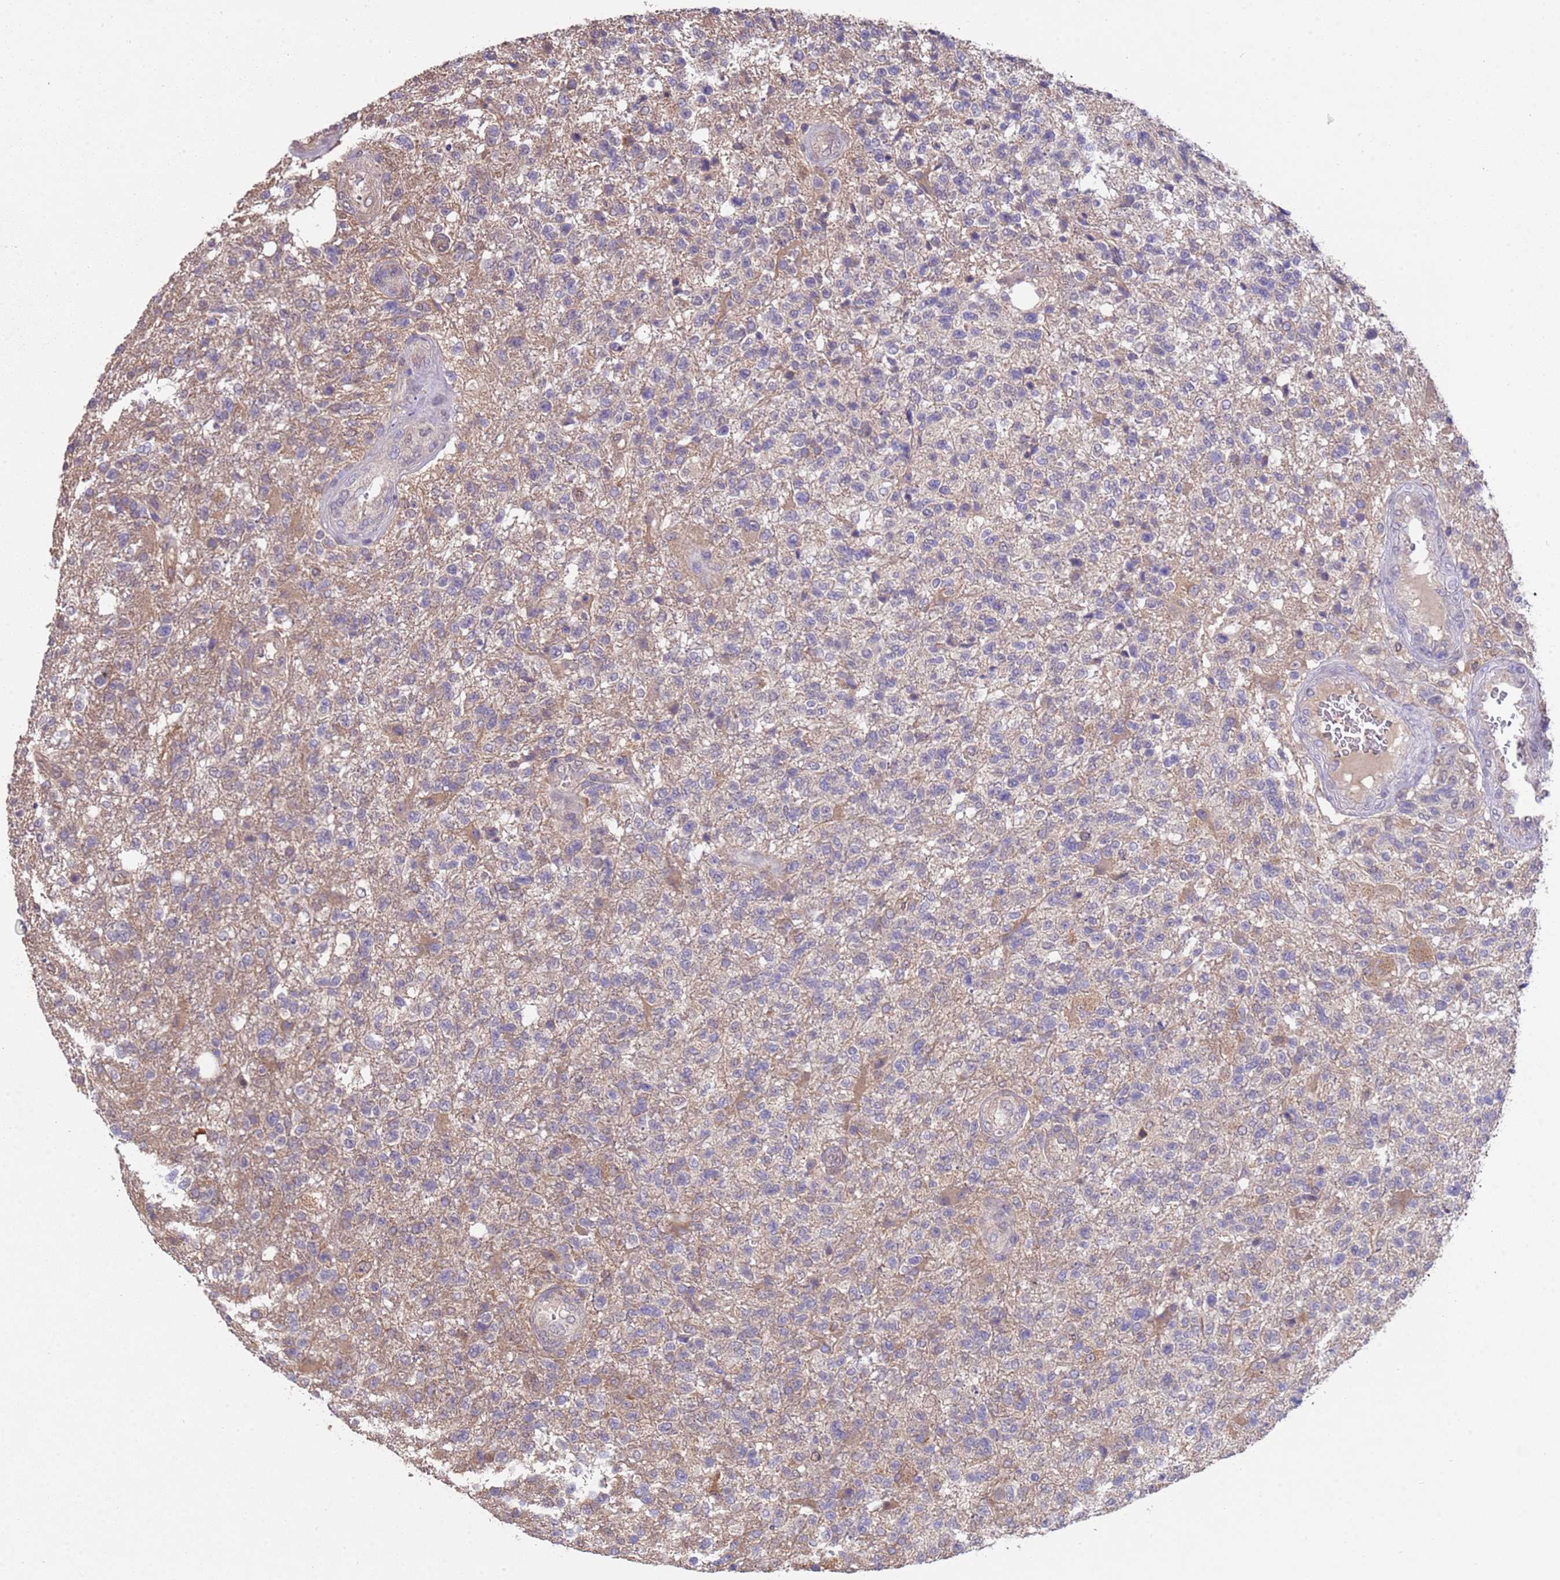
{"staining": {"intensity": "weak", "quantity": "25%-75%", "location": "cytoplasmic/membranous"}, "tissue": "glioma", "cell_type": "Tumor cells", "image_type": "cancer", "snomed": [{"axis": "morphology", "description": "Glioma, malignant, High grade"}, {"axis": "topography", "description": "Brain"}], "caption": "Glioma was stained to show a protein in brown. There is low levels of weak cytoplasmic/membranous staining in approximately 25%-75% of tumor cells.", "gene": "NPHP1", "patient": {"sex": "male", "age": 56}}